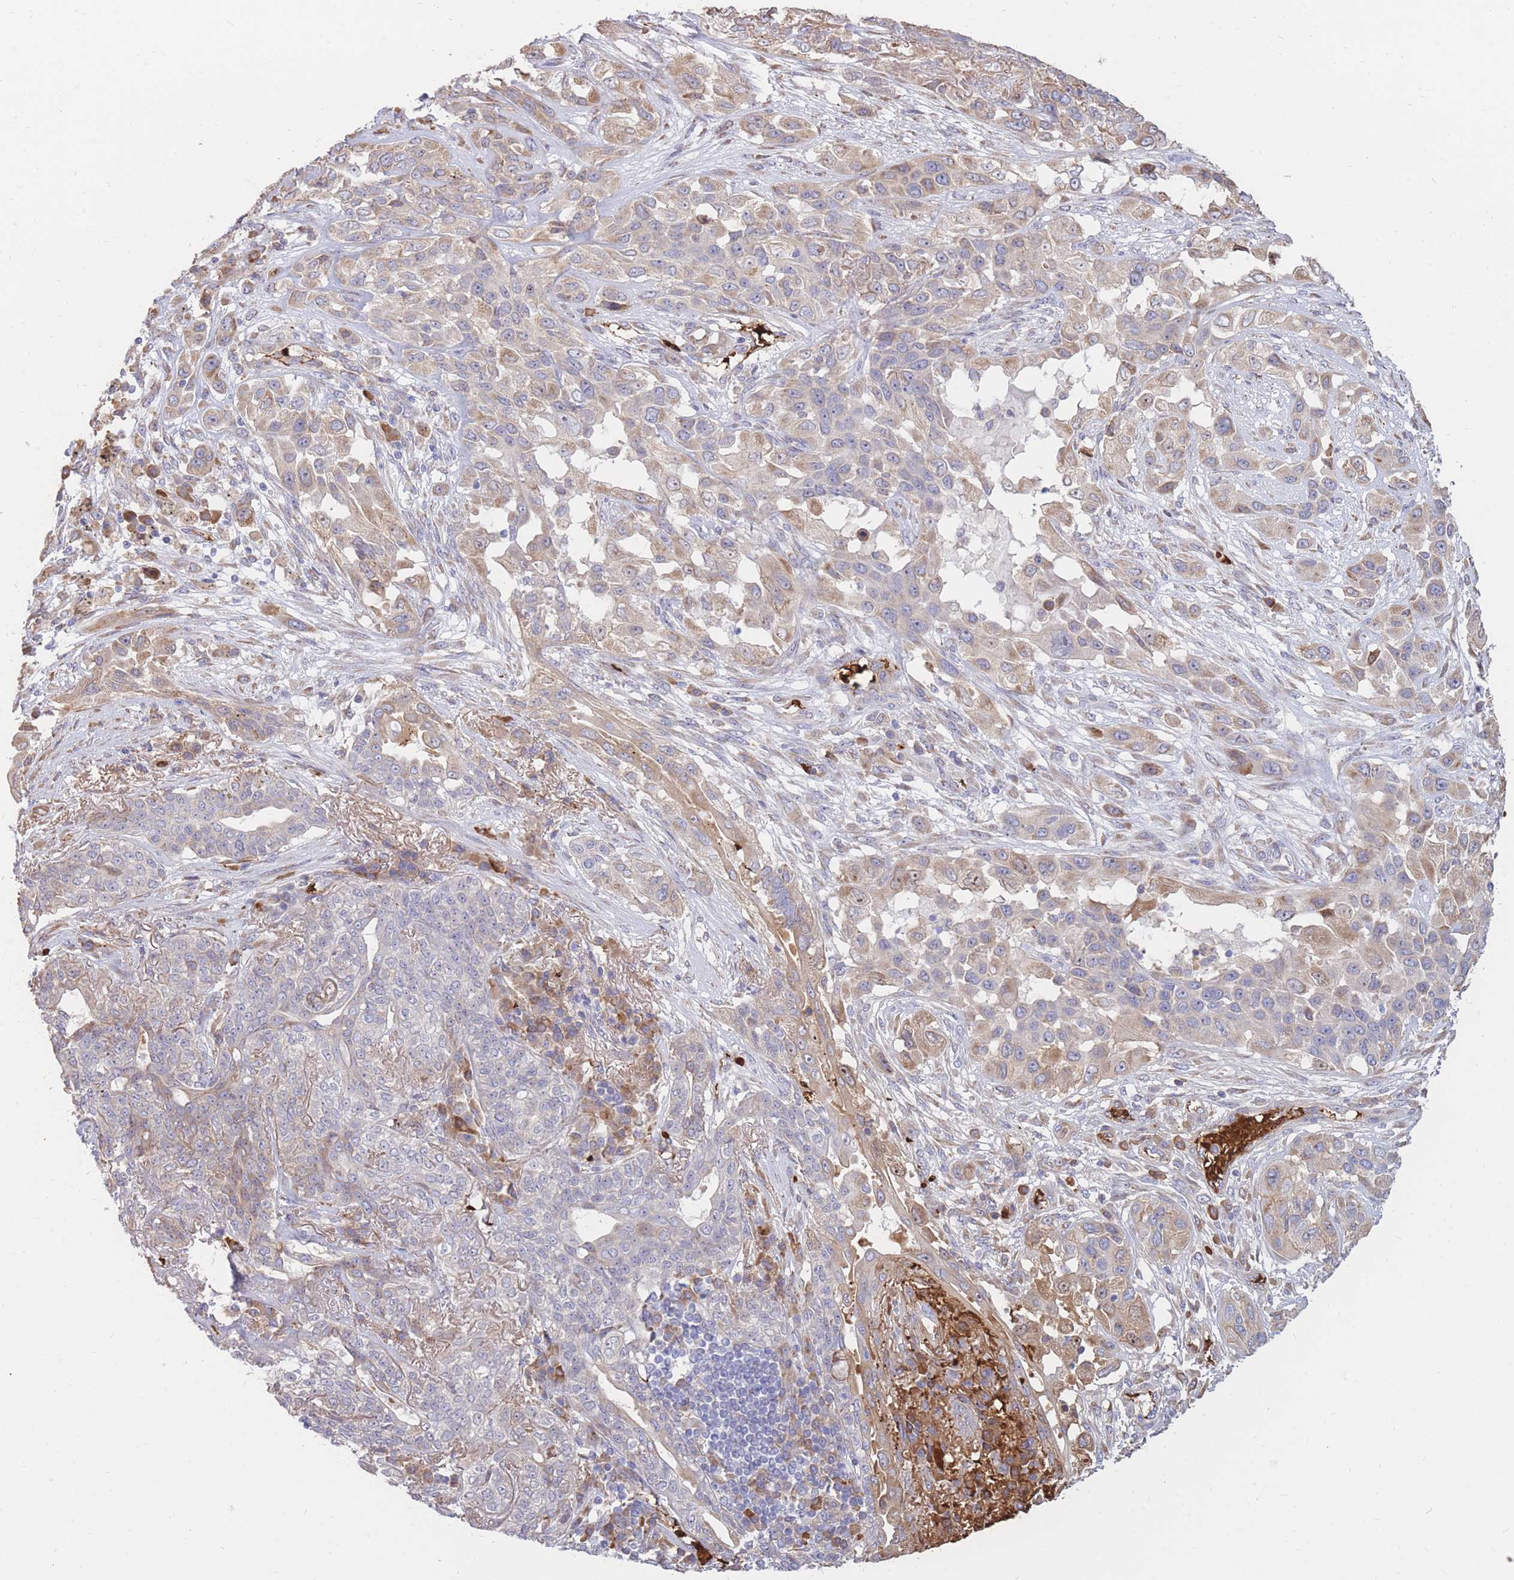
{"staining": {"intensity": "weak", "quantity": "25%-75%", "location": "cytoplasmic/membranous"}, "tissue": "lung cancer", "cell_type": "Tumor cells", "image_type": "cancer", "snomed": [{"axis": "morphology", "description": "Squamous cell carcinoma, NOS"}, {"axis": "topography", "description": "Lung"}], "caption": "Weak cytoplasmic/membranous expression for a protein is appreciated in about 25%-75% of tumor cells of squamous cell carcinoma (lung) using immunohistochemistry (IHC).", "gene": "ATP10D", "patient": {"sex": "female", "age": 70}}